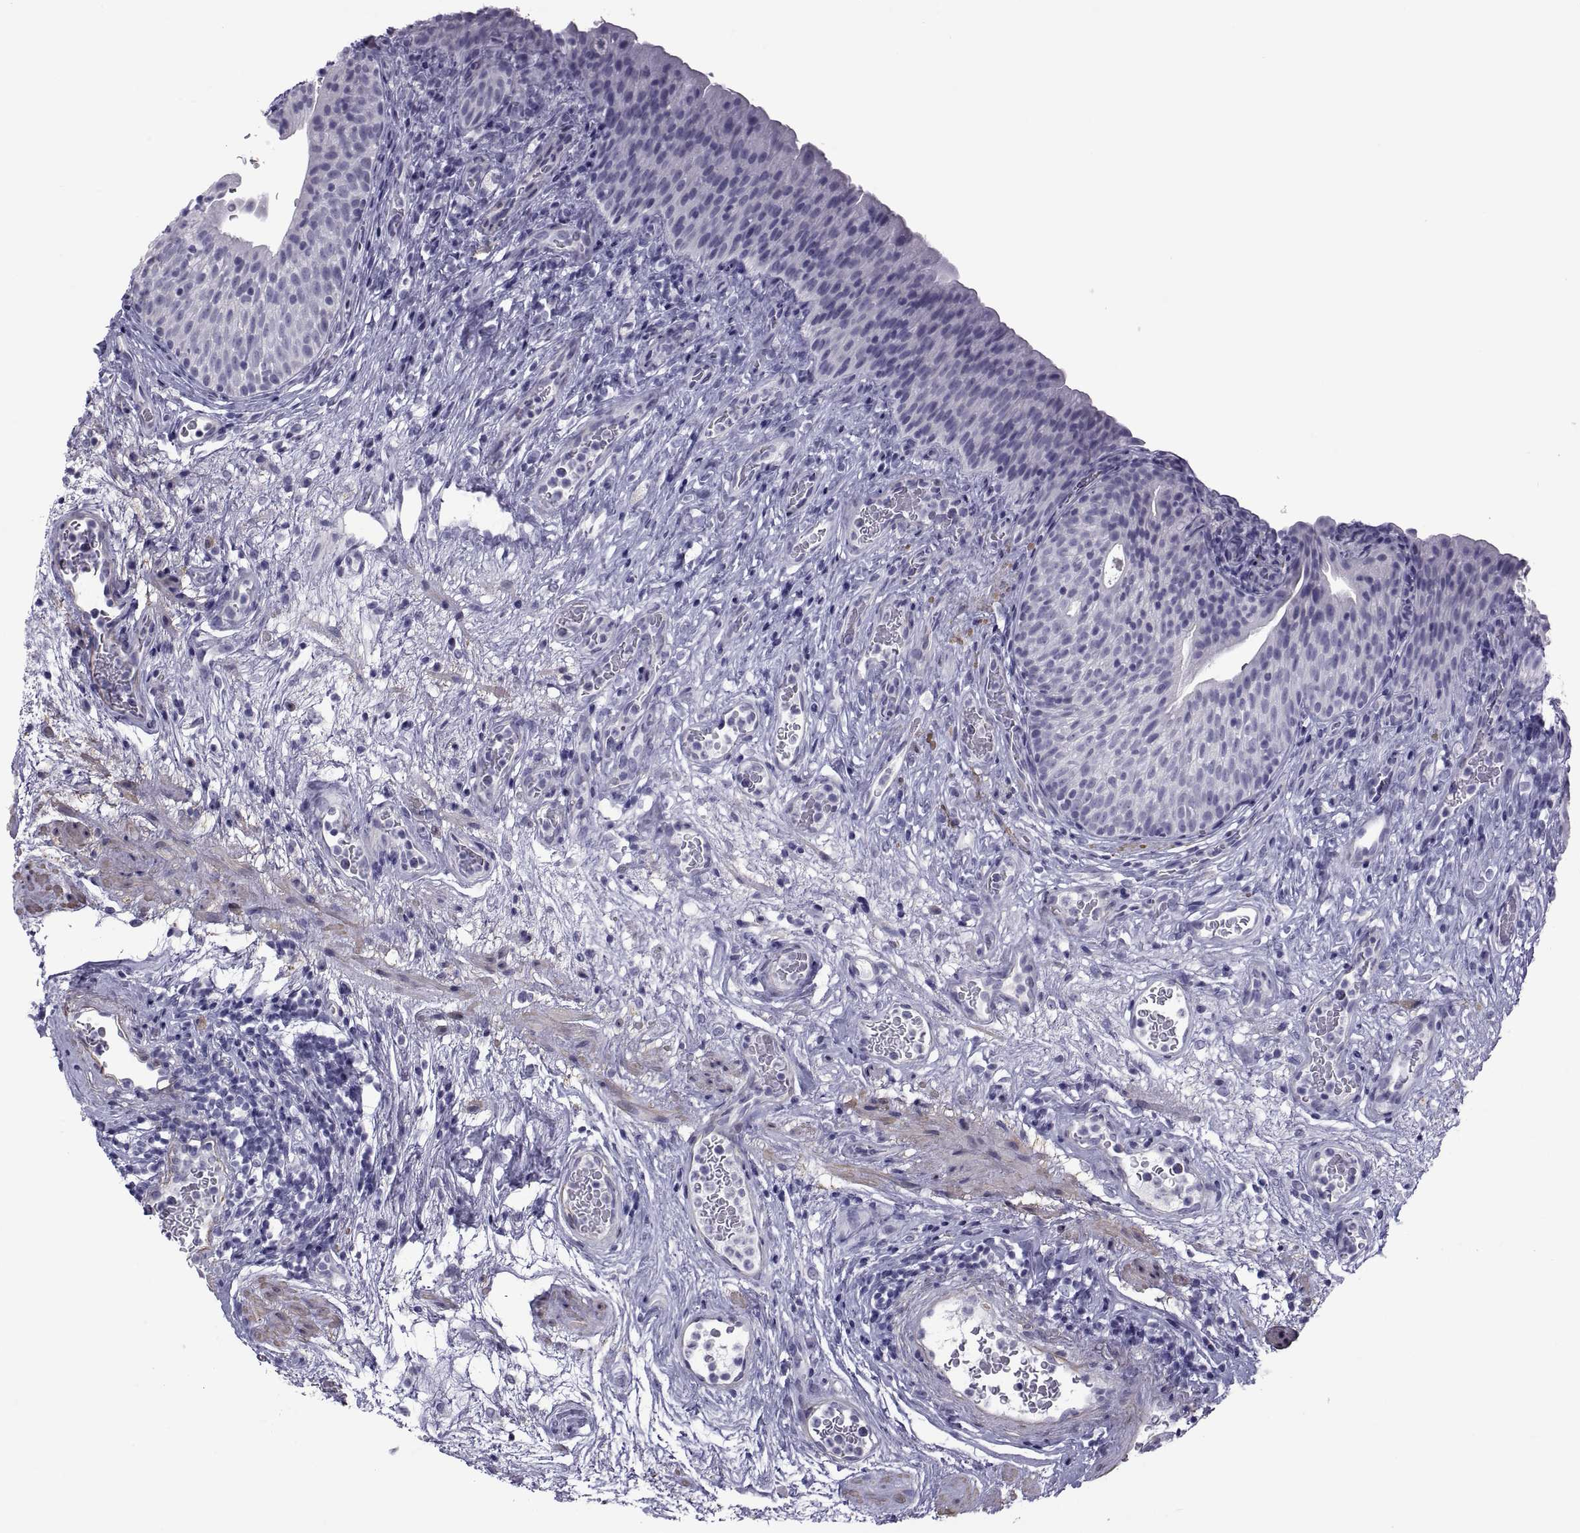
{"staining": {"intensity": "negative", "quantity": "none", "location": "none"}, "tissue": "urinary bladder", "cell_type": "Urothelial cells", "image_type": "normal", "snomed": [{"axis": "morphology", "description": "Normal tissue, NOS"}, {"axis": "topography", "description": "Urinary bladder"}], "caption": "Immunohistochemistry (IHC) of benign human urinary bladder shows no staining in urothelial cells.", "gene": "MAGEB1", "patient": {"sex": "male", "age": 76}}